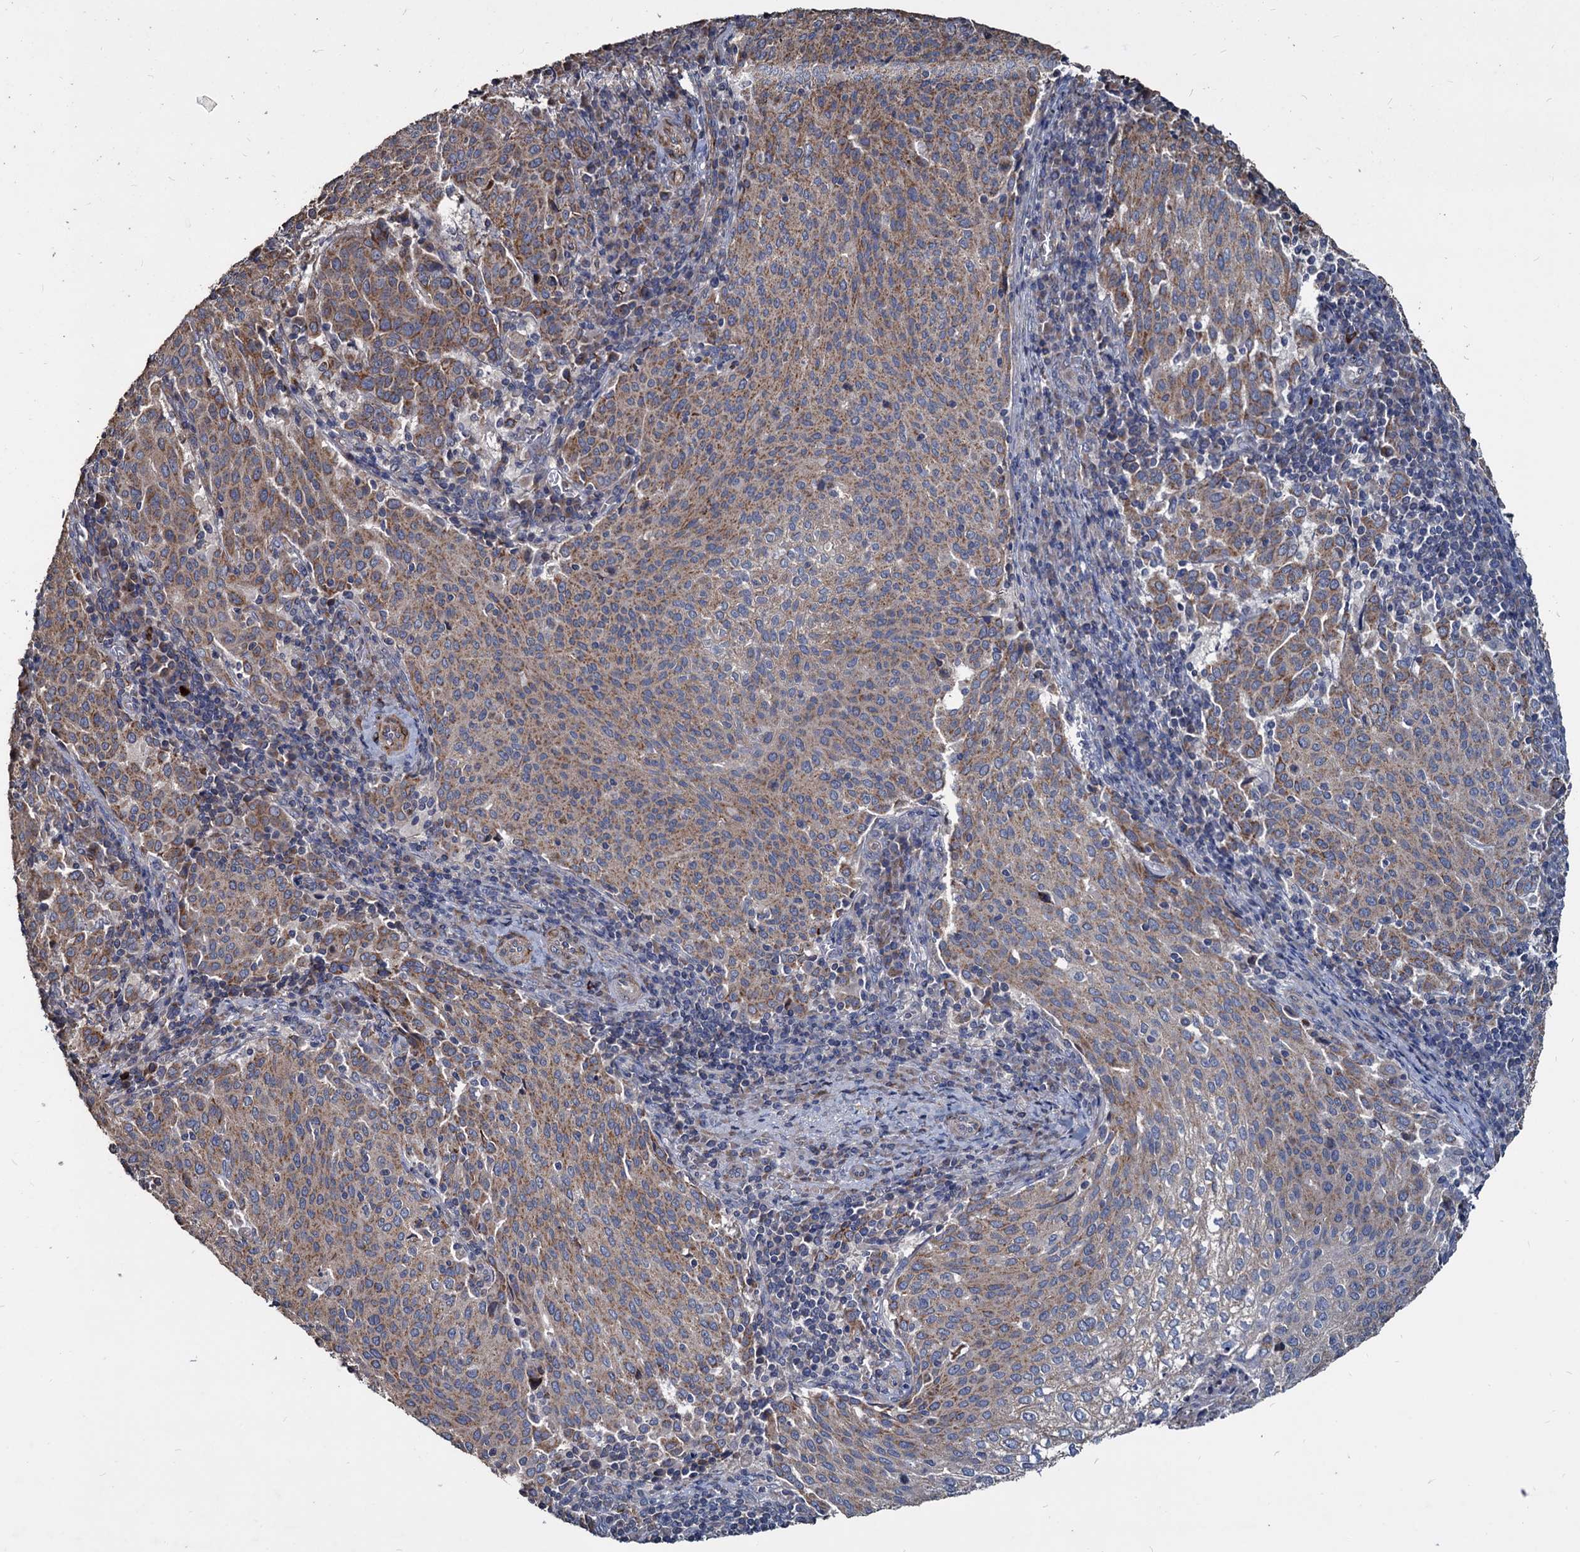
{"staining": {"intensity": "weak", "quantity": ">75%", "location": "cytoplasmic/membranous"}, "tissue": "cervical cancer", "cell_type": "Tumor cells", "image_type": "cancer", "snomed": [{"axis": "morphology", "description": "Squamous cell carcinoma, NOS"}, {"axis": "topography", "description": "Cervix"}], "caption": "An image of cervical cancer stained for a protein displays weak cytoplasmic/membranous brown staining in tumor cells. (DAB (3,3'-diaminobenzidine) = brown stain, brightfield microscopy at high magnification).", "gene": "DEPDC4", "patient": {"sex": "female", "age": 46}}